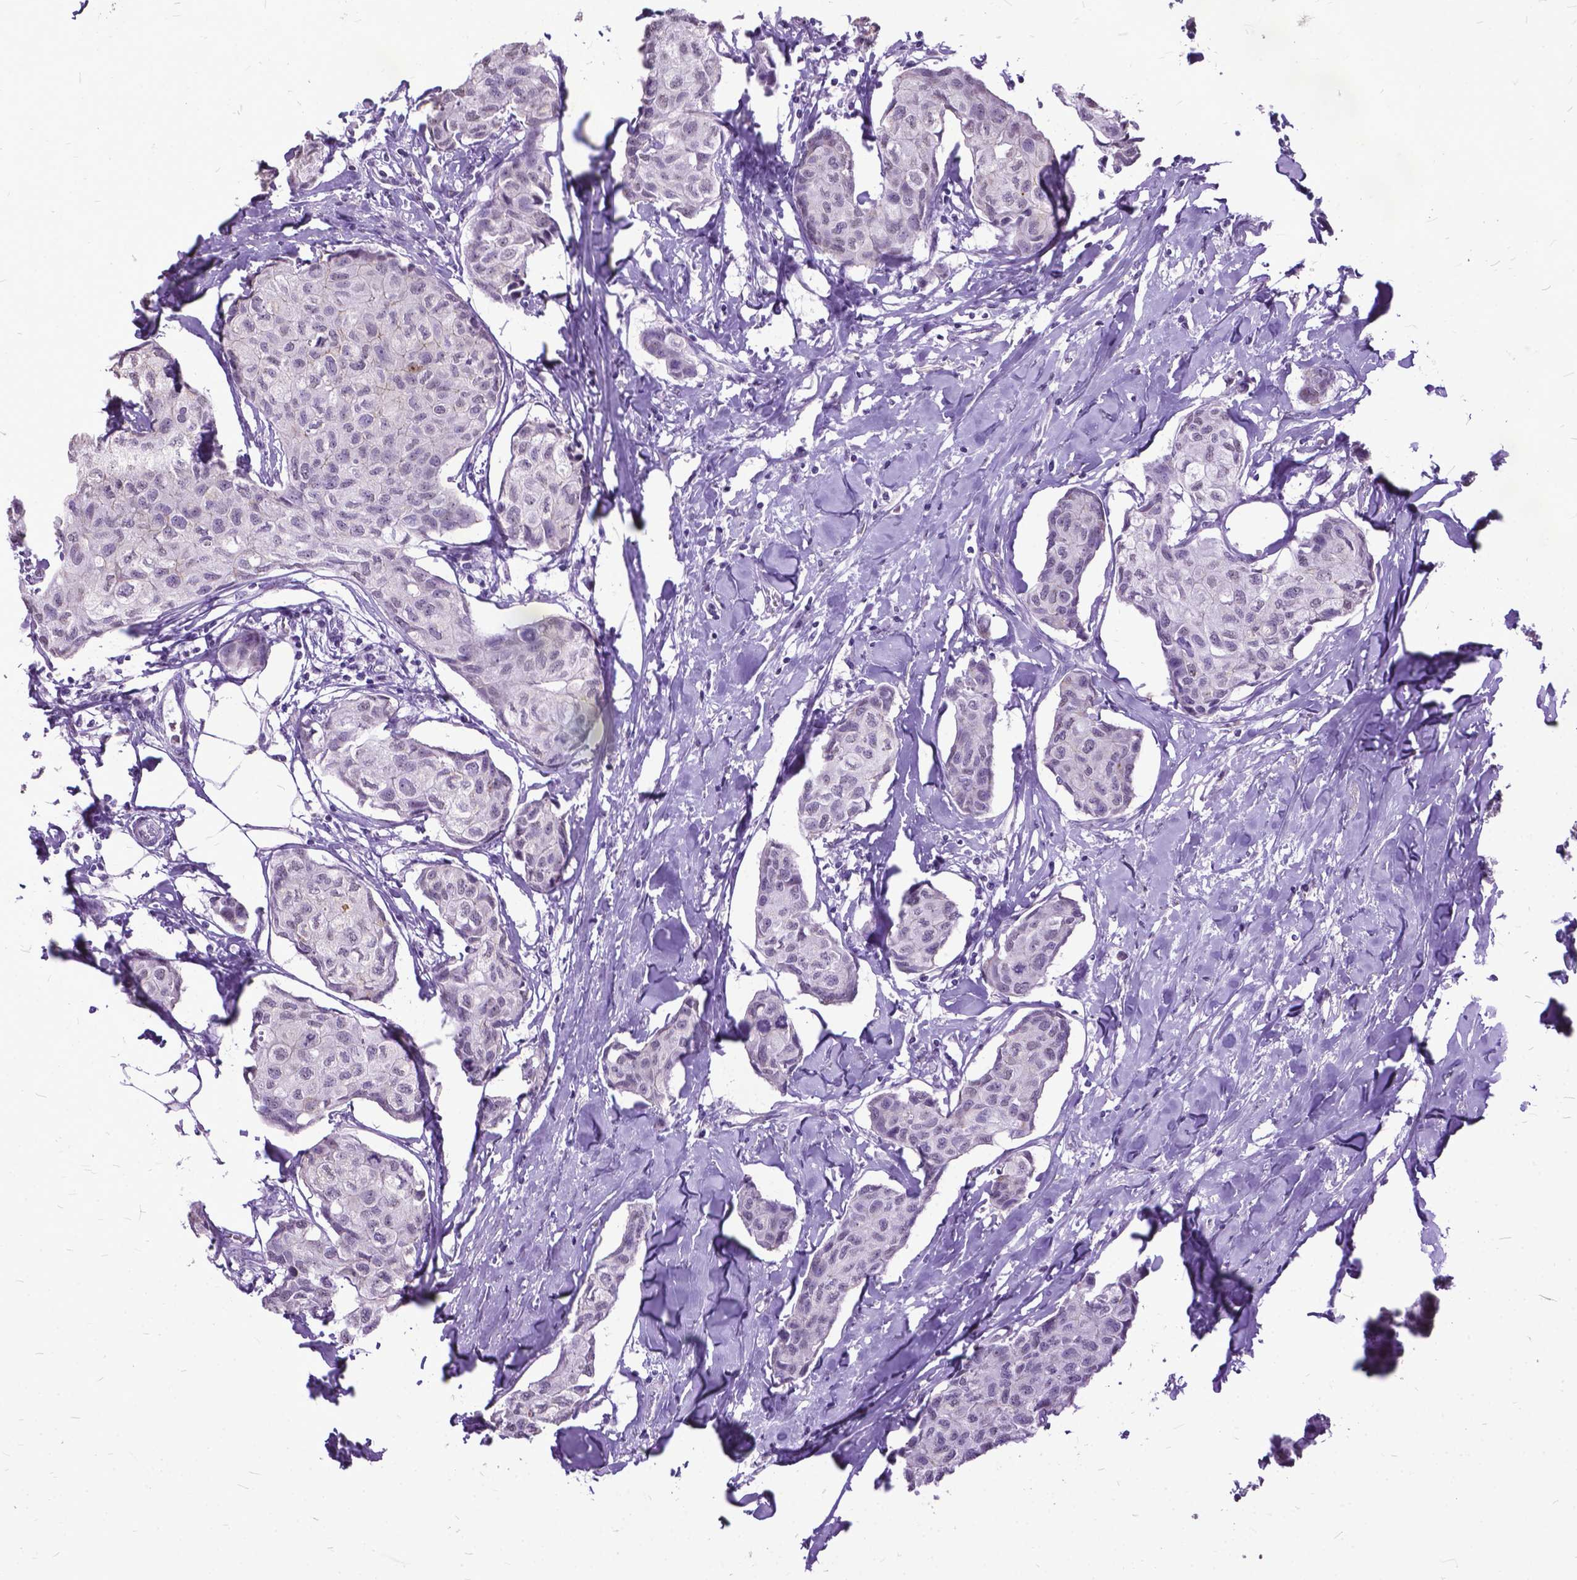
{"staining": {"intensity": "negative", "quantity": "none", "location": "none"}, "tissue": "breast cancer", "cell_type": "Tumor cells", "image_type": "cancer", "snomed": [{"axis": "morphology", "description": "Duct carcinoma"}, {"axis": "topography", "description": "Breast"}], "caption": "An image of human infiltrating ductal carcinoma (breast) is negative for staining in tumor cells.", "gene": "MARCHF10", "patient": {"sex": "female", "age": 80}}